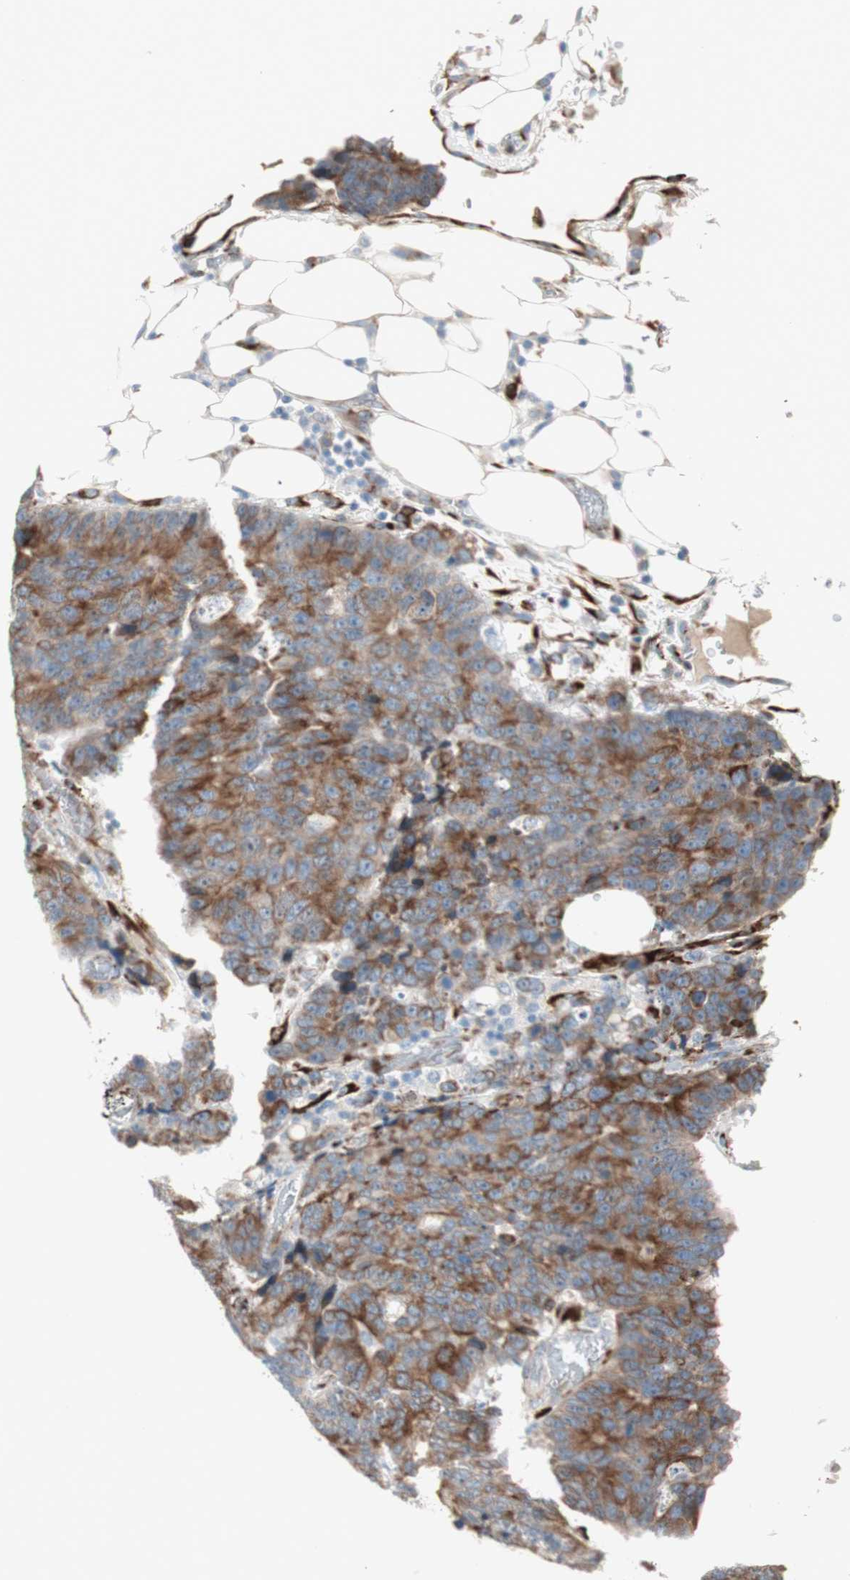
{"staining": {"intensity": "moderate", "quantity": ">75%", "location": "cytoplasmic/membranous"}, "tissue": "colorectal cancer", "cell_type": "Tumor cells", "image_type": "cancer", "snomed": [{"axis": "morphology", "description": "Adenocarcinoma, NOS"}, {"axis": "topography", "description": "Colon"}], "caption": "A micrograph showing moderate cytoplasmic/membranous staining in approximately >75% of tumor cells in colorectal cancer (adenocarcinoma), as visualized by brown immunohistochemical staining.", "gene": "P4HTM", "patient": {"sex": "female", "age": 86}}